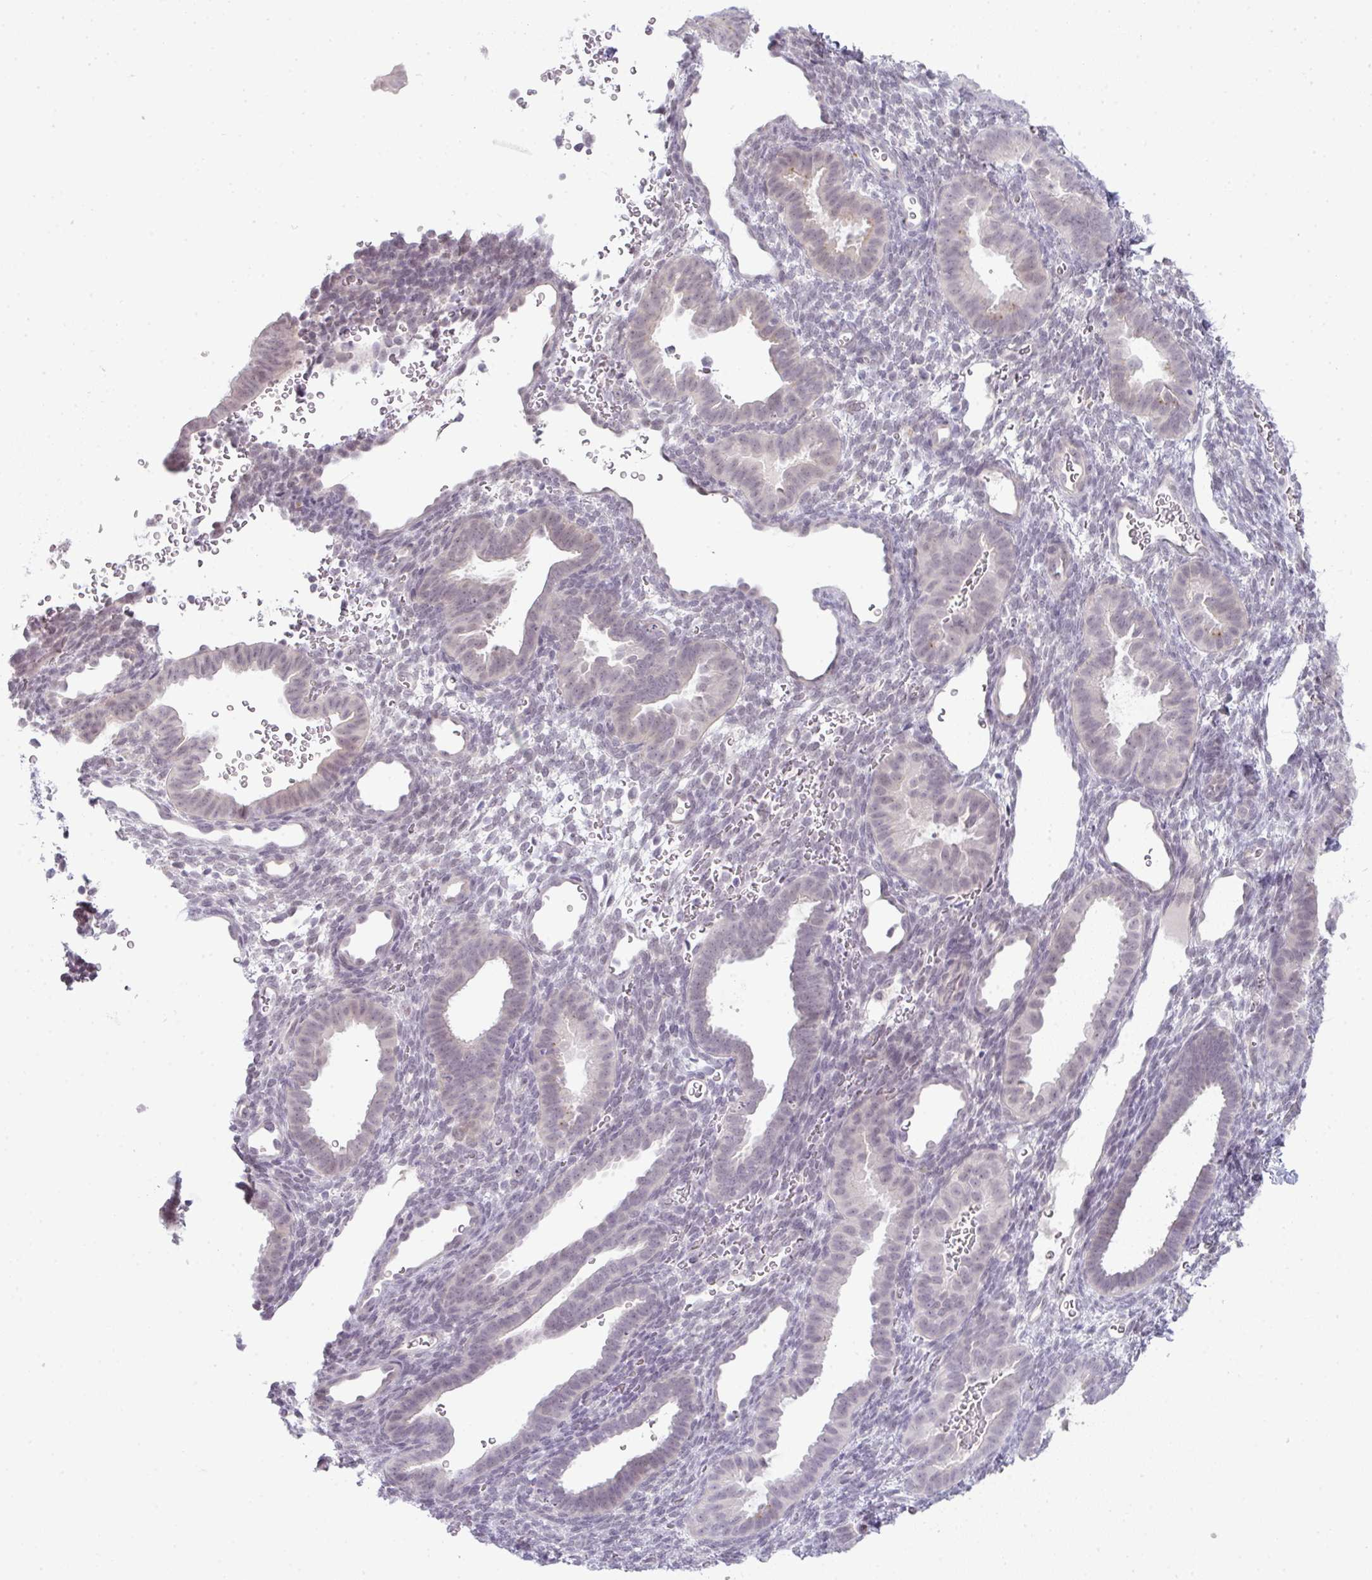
{"staining": {"intensity": "negative", "quantity": "none", "location": "none"}, "tissue": "endometrium", "cell_type": "Cells in endometrial stroma", "image_type": "normal", "snomed": [{"axis": "morphology", "description": "Normal tissue, NOS"}, {"axis": "topography", "description": "Endometrium"}], "caption": "Endometrium stained for a protein using IHC shows no staining cells in endometrial stroma.", "gene": "TEX33", "patient": {"sex": "female", "age": 34}}